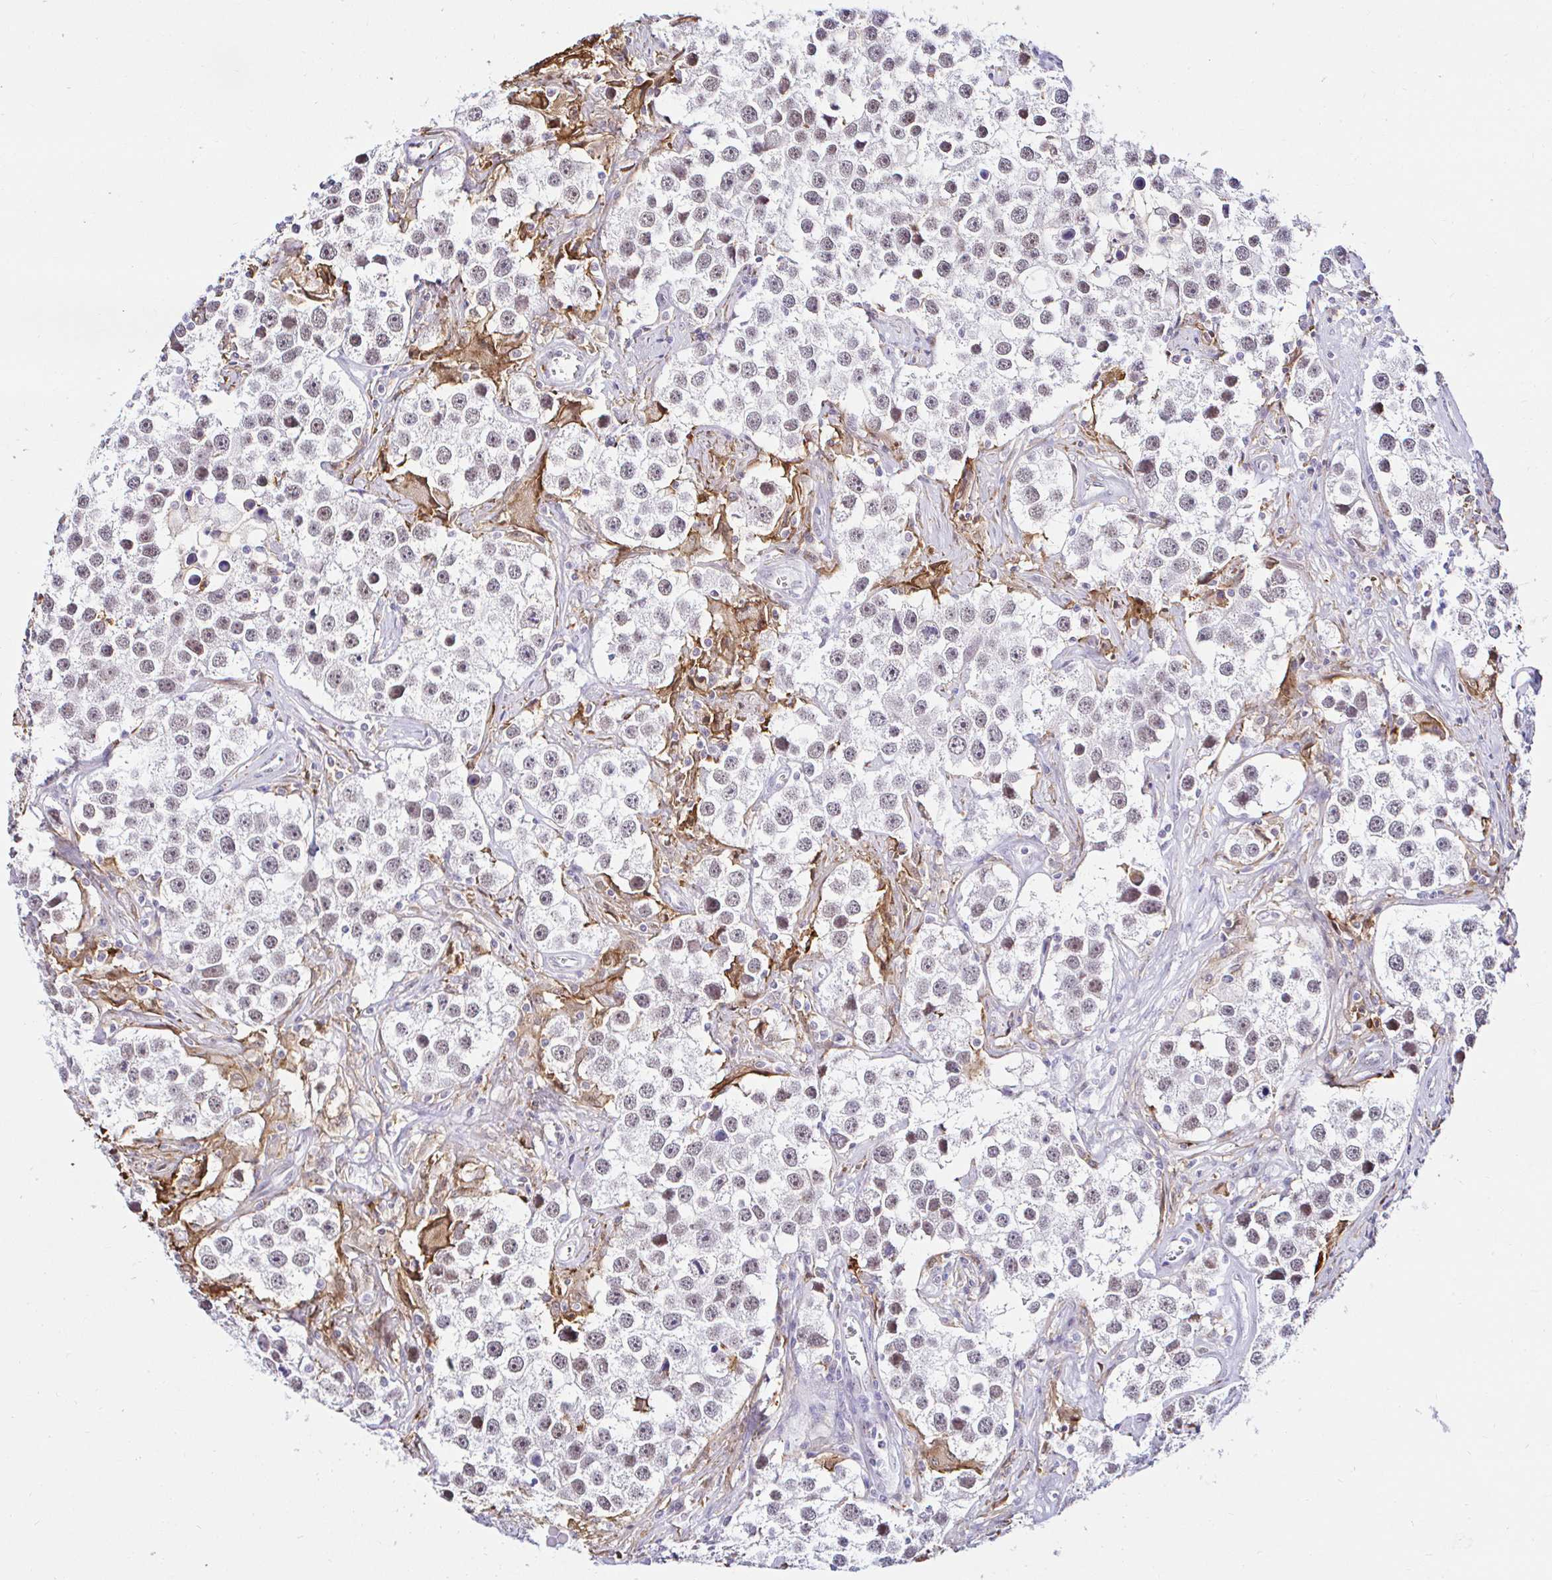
{"staining": {"intensity": "weak", "quantity": "<25%", "location": "nuclear"}, "tissue": "testis cancer", "cell_type": "Tumor cells", "image_type": "cancer", "snomed": [{"axis": "morphology", "description": "Seminoma, NOS"}, {"axis": "topography", "description": "Testis"}], "caption": "Tumor cells are negative for protein expression in human testis cancer.", "gene": "CYBB", "patient": {"sex": "male", "age": 49}}